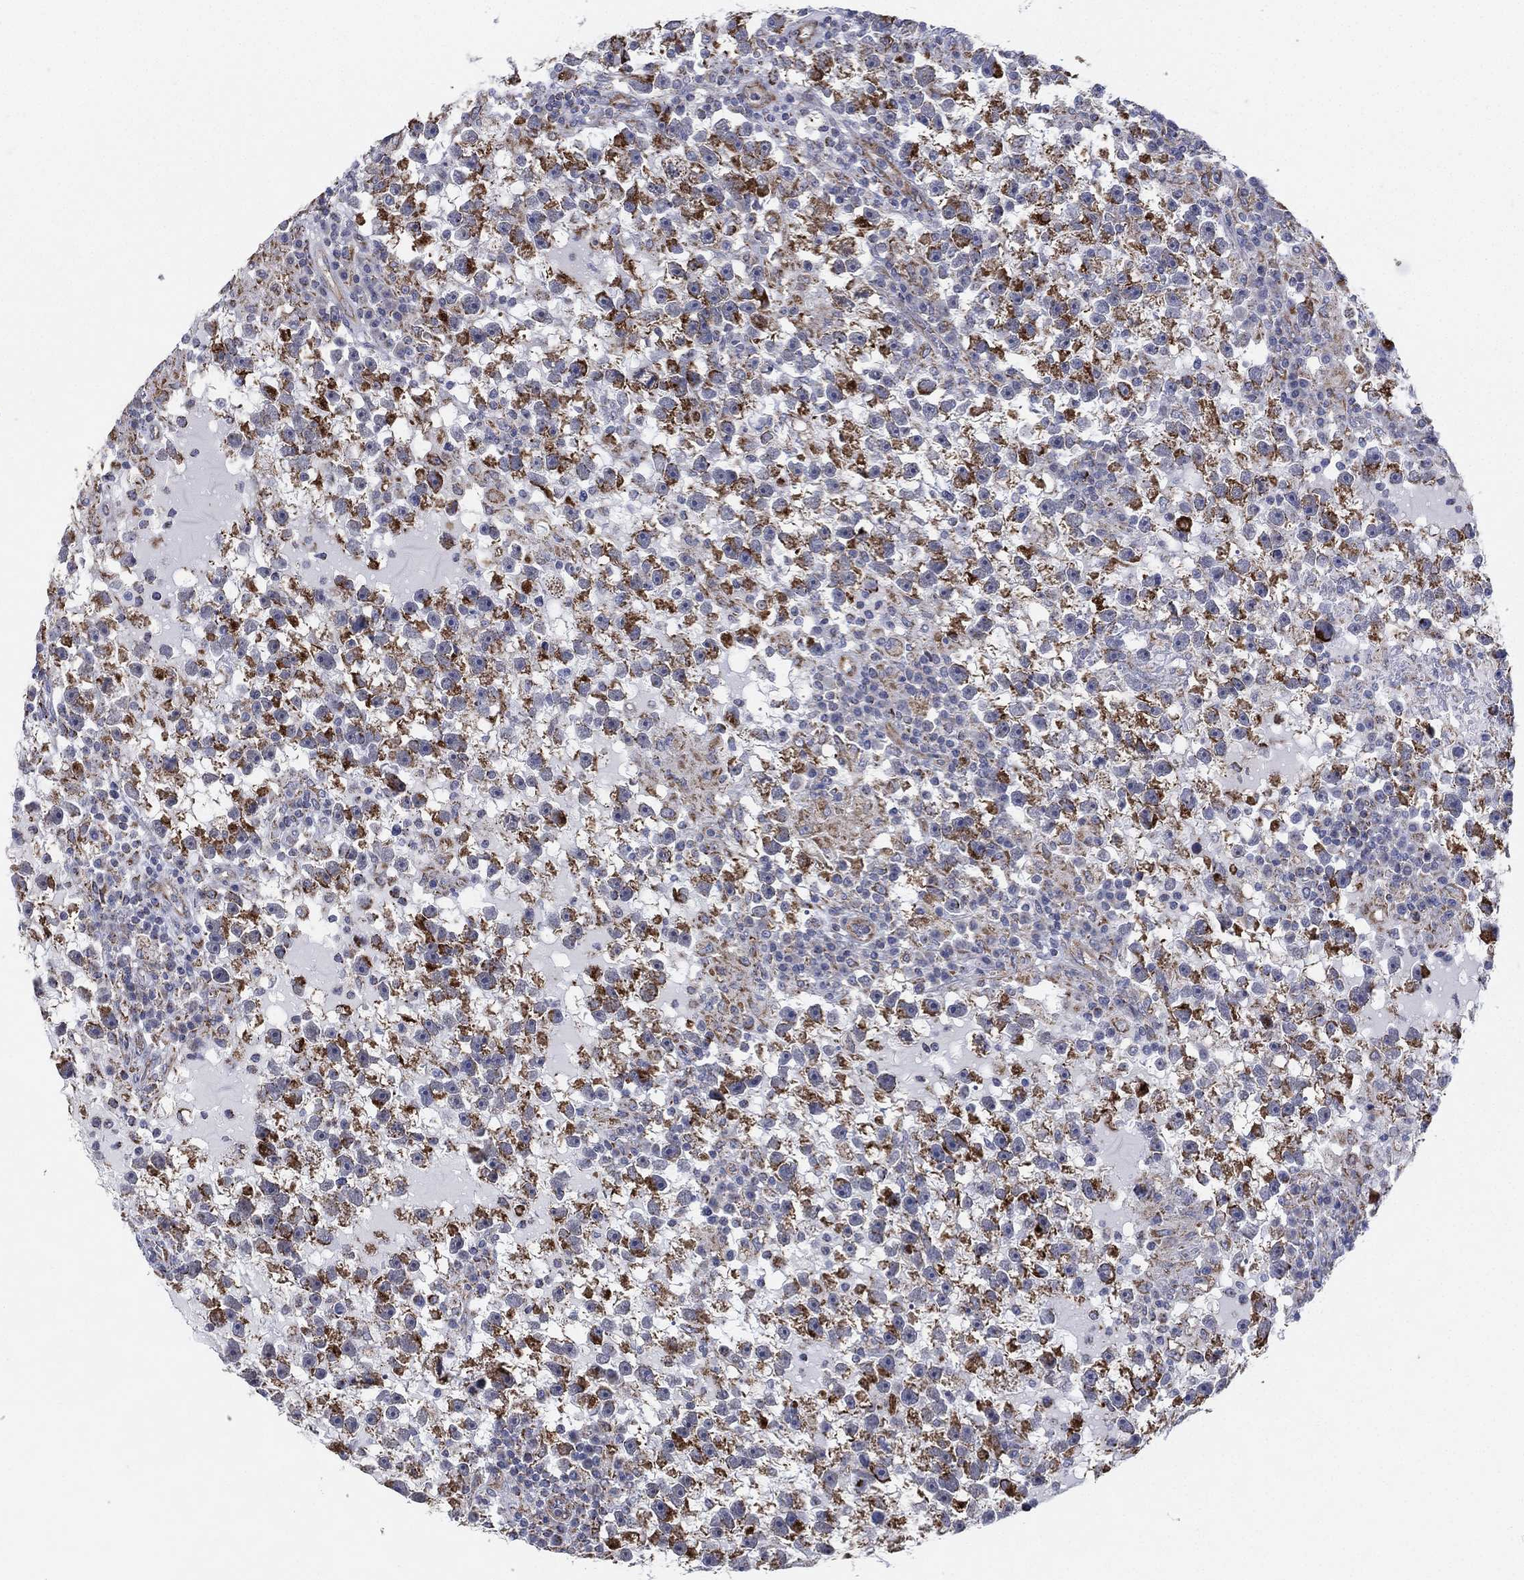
{"staining": {"intensity": "moderate", "quantity": "25%-75%", "location": "cytoplasmic/membranous"}, "tissue": "testis cancer", "cell_type": "Tumor cells", "image_type": "cancer", "snomed": [{"axis": "morphology", "description": "Seminoma, NOS"}, {"axis": "topography", "description": "Testis"}], "caption": "Immunohistochemical staining of testis cancer reveals moderate cytoplasmic/membranous protein staining in about 25%-75% of tumor cells.", "gene": "INA", "patient": {"sex": "male", "age": 47}}